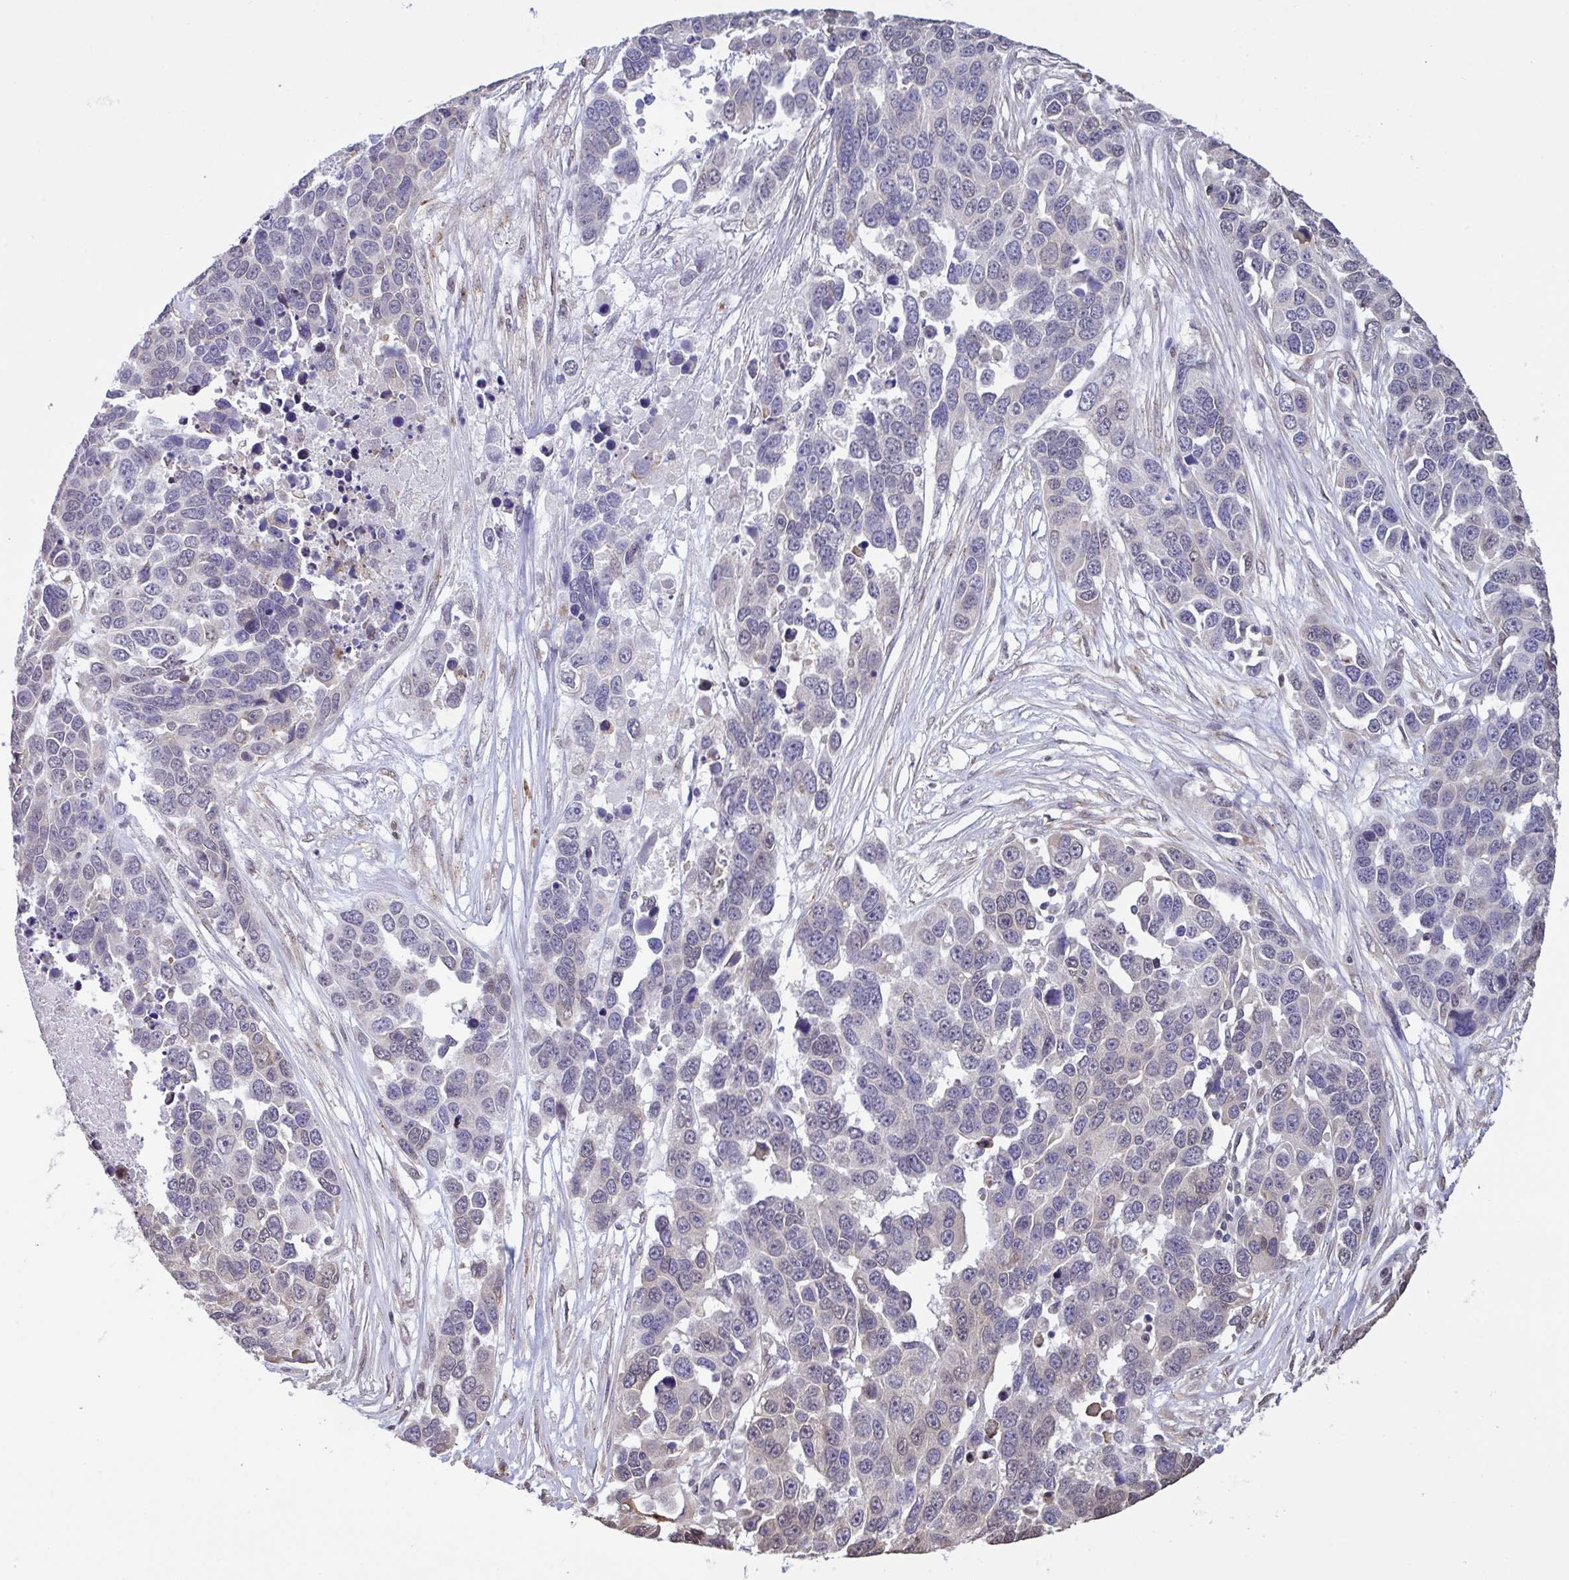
{"staining": {"intensity": "negative", "quantity": "none", "location": "none"}, "tissue": "ovarian cancer", "cell_type": "Tumor cells", "image_type": "cancer", "snomed": [{"axis": "morphology", "description": "Cystadenocarcinoma, serous, NOS"}, {"axis": "topography", "description": "Ovary"}], "caption": "Histopathology image shows no significant protein positivity in tumor cells of serous cystadenocarcinoma (ovarian). Nuclei are stained in blue.", "gene": "MRGPRX2", "patient": {"sex": "female", "age": 76}}